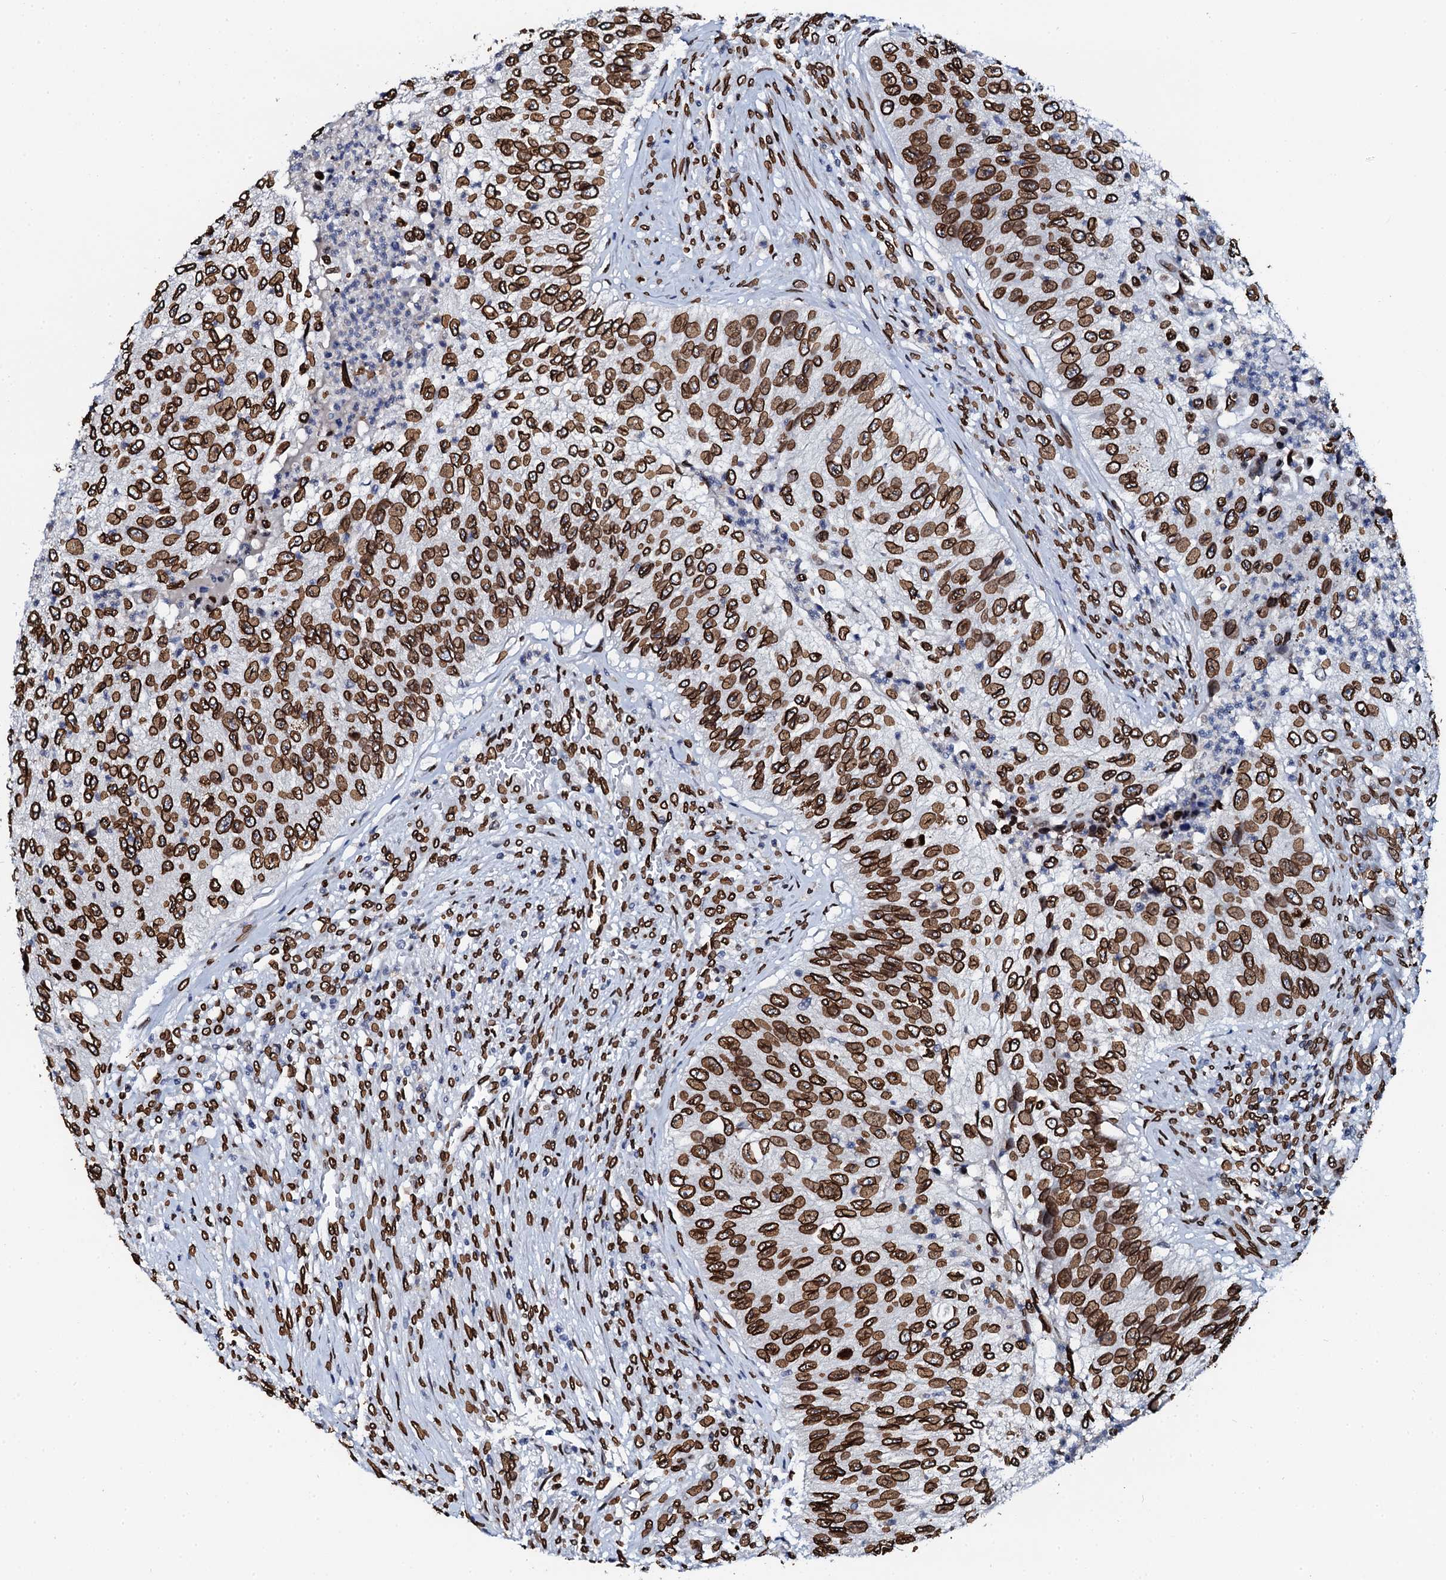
{"staining": {"intensity": "strong", "quantity": ">75%", "location": "cytoplasmic/membranous,nuclear"}, "tissue": "urothelial cancer", "cell_type": "Tumor cells", "image_type": "cancer", "snomed": [{"axis": "morphology", "description": "Urothelial carcinoma, High grade"}, {"axis": "topography", "description": "Urinary bladder"}], "caption": "Brown immunohistochemical staining in human urothelial cancer exhibits strong cytoplasmic/membranous and nuclear positivity in about >75% of tumor cells.", "gene": "KATNAL2", "patient": {"sex": "female", "age": 60}}